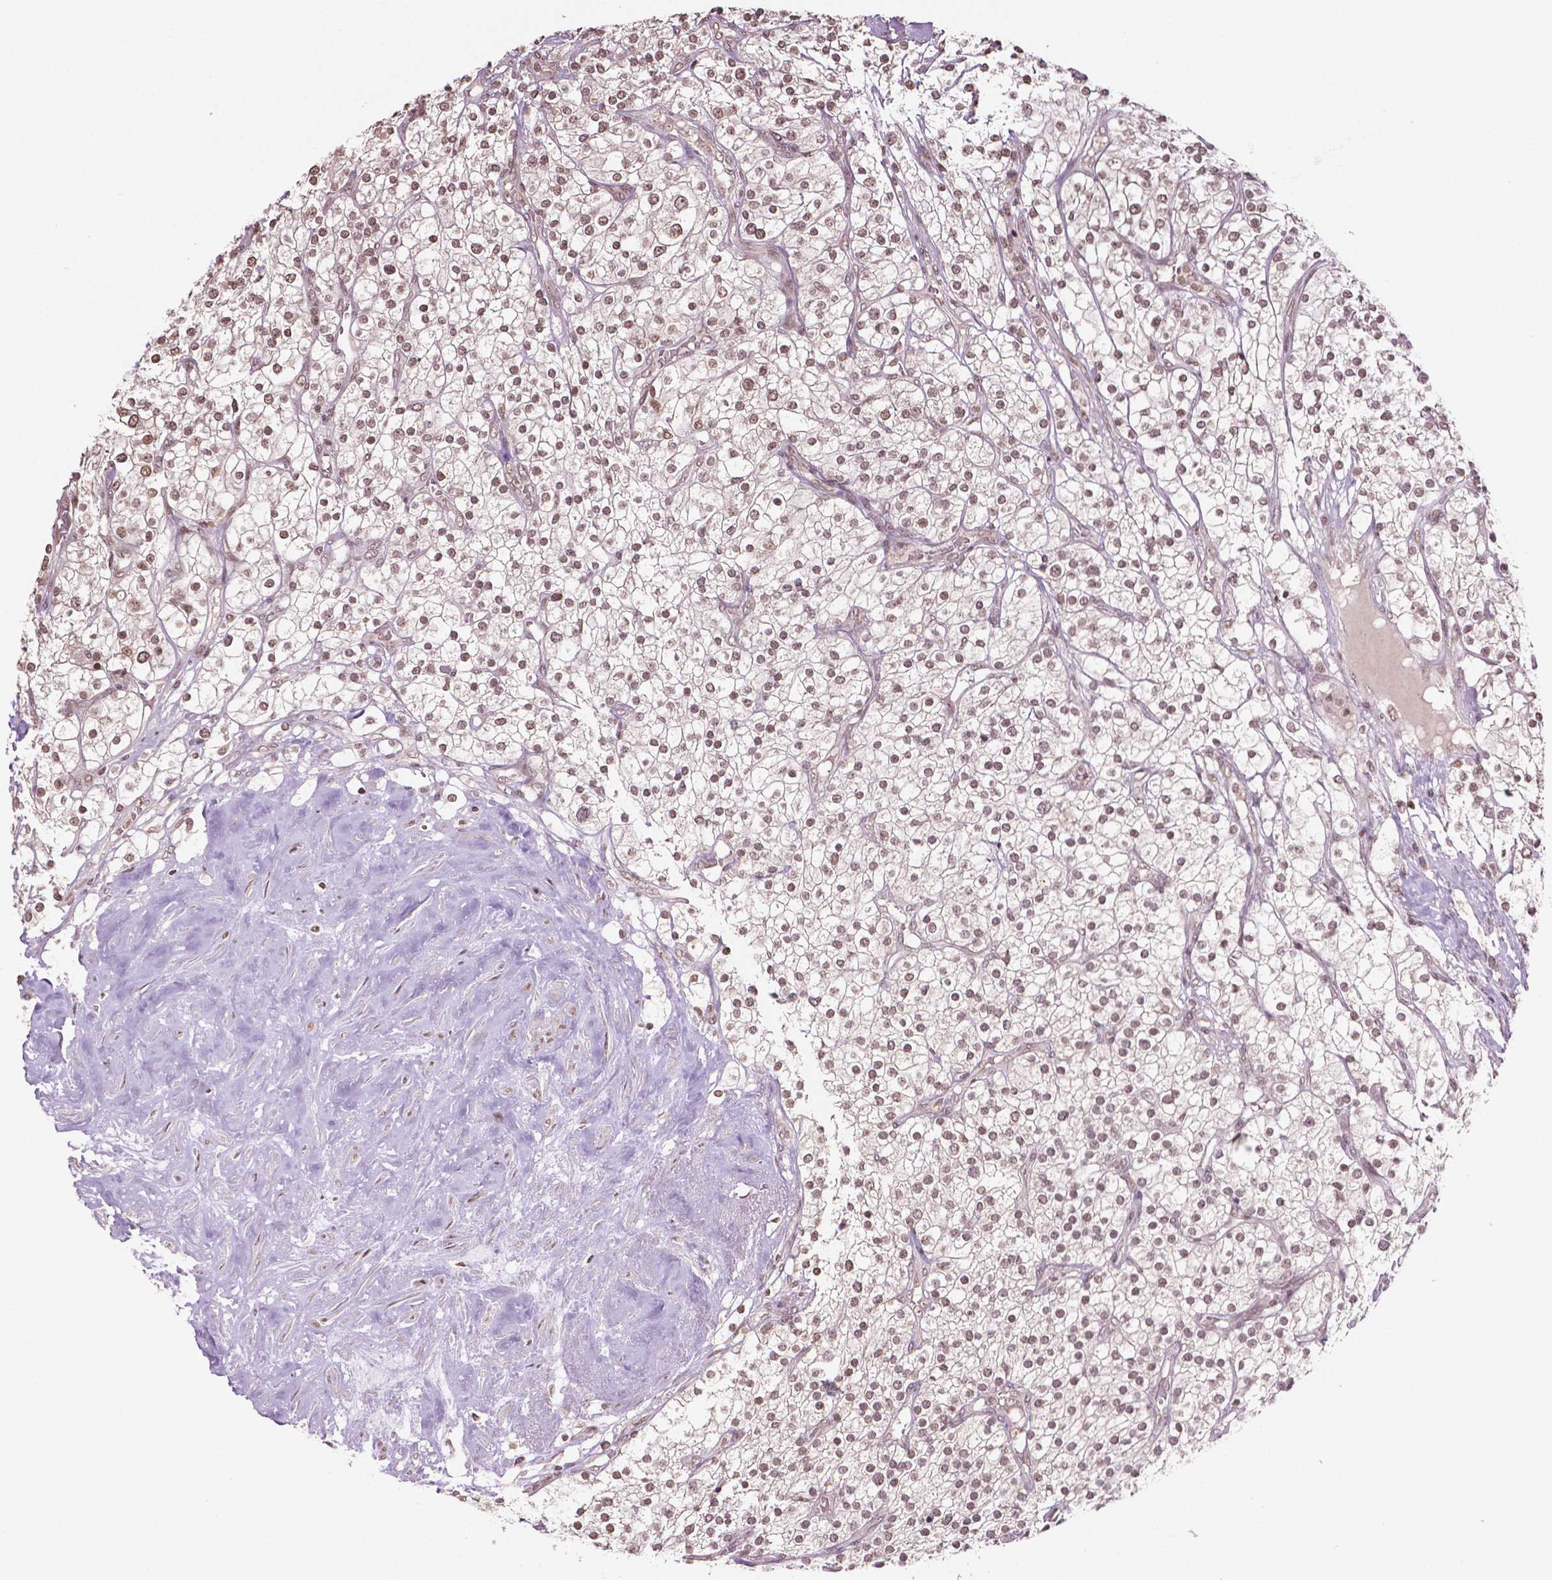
{"staining": {"intensity": "moderate", "quantity": ">75%", "location": "nuclear"}, "tissue": "renal cancer", "cell_type": "Tumor cells", "image_type": "cancer", "snomed": [{"axis": "morphology", "description": "Adenocarcinoma, NOS"}, {"axis": "topography", "description": "Kidney"}], "caption": "Protein staining by IHC reveals moderate nuclear expression in about >75% of tumor cells in renal adenocarcinoma. The staining was performed using DAB to visualize the protein expression in brown, while the nuclei were stained in blue with hematoxylin (Magnification: 20x).", "gene": "DEK", "patient": {"sex": "male", "age": 80}}